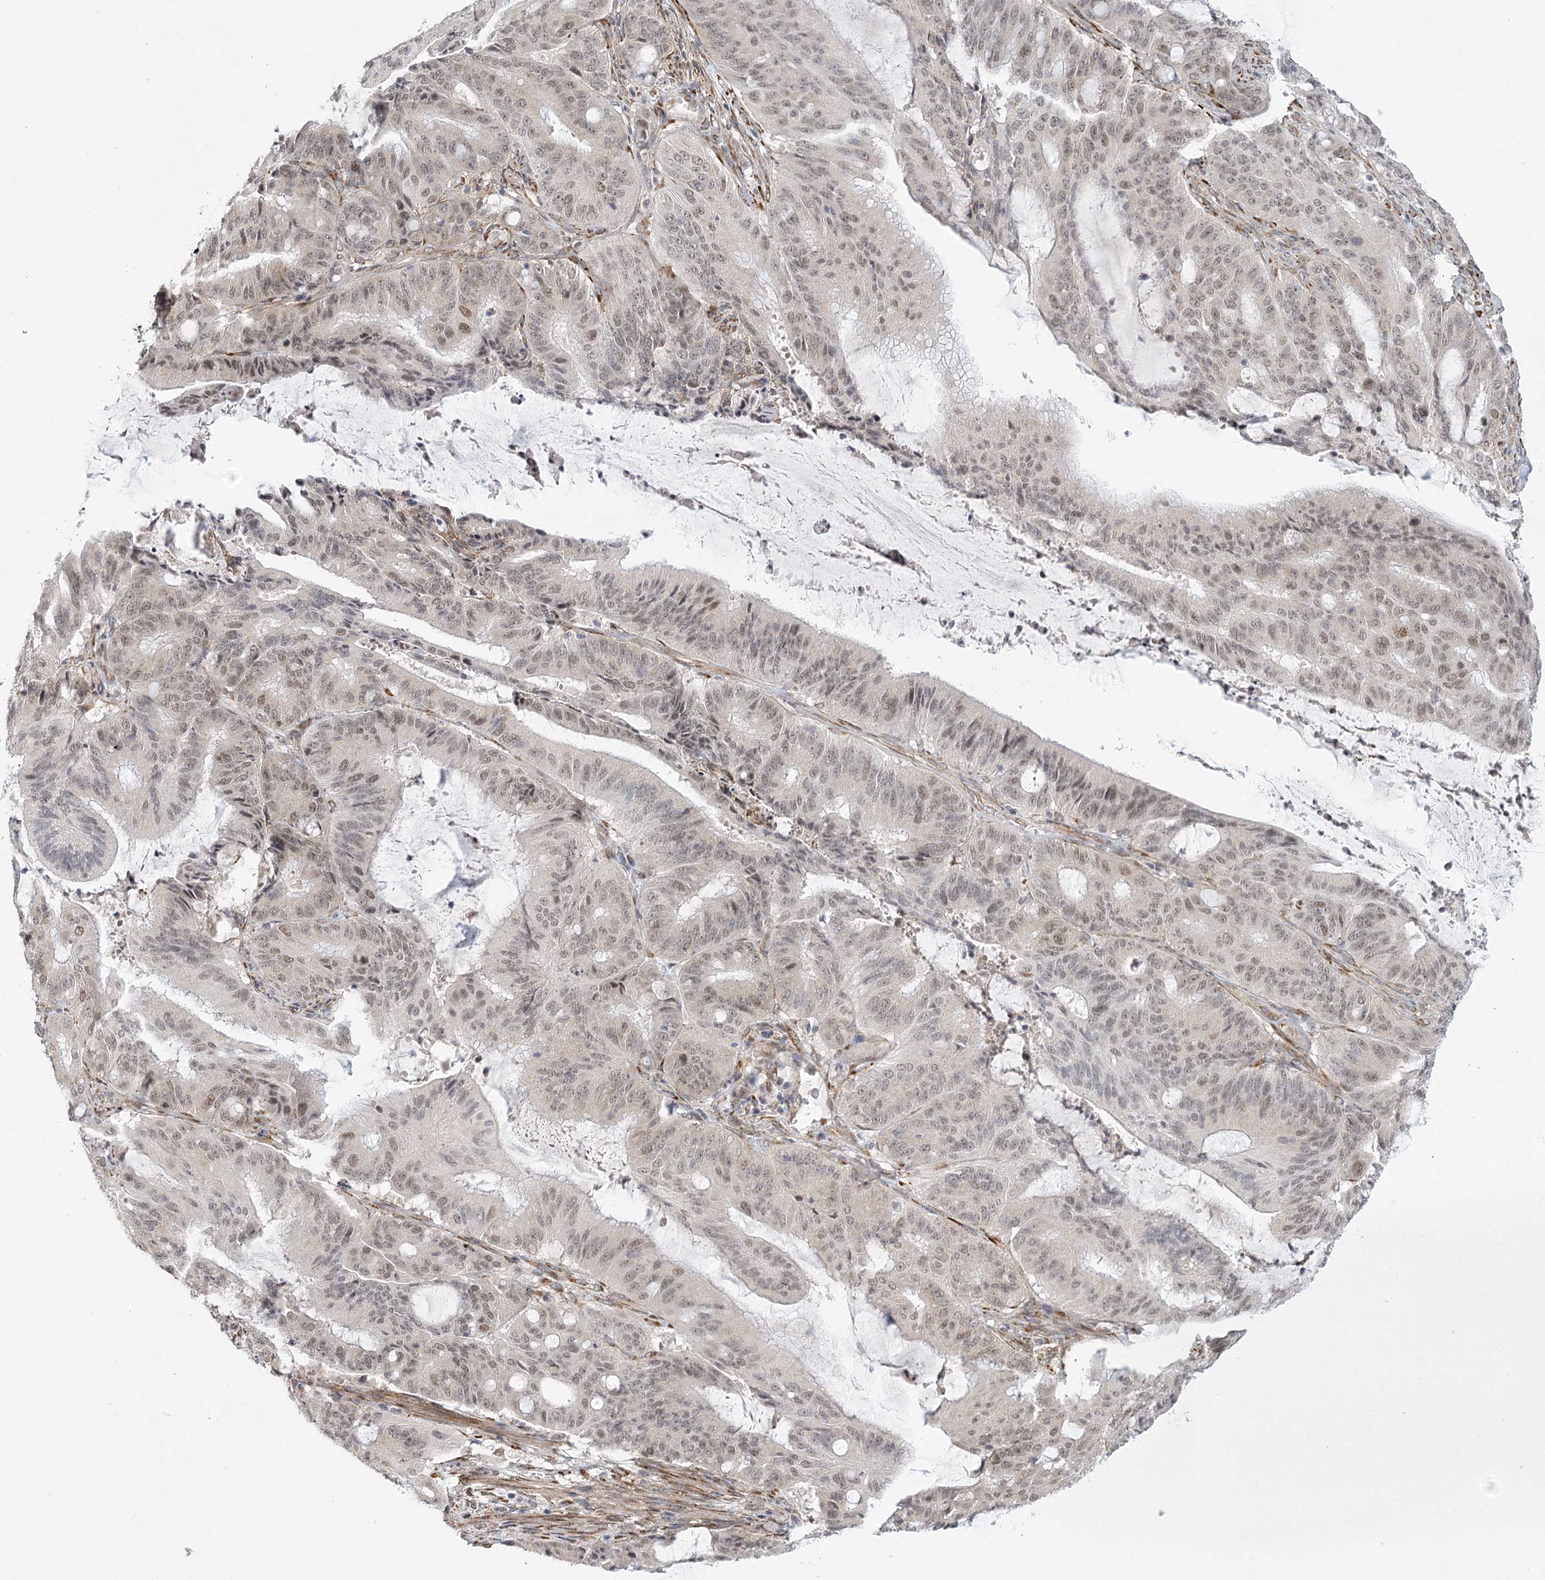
{"staining": {"intensity": "weak", "quantity": "25%-75%", "location": "nuclear"}, "tissue": "liver cancer", "cell_type": "Tumor cells", "image_type": "cancer", "snomed": [{"axis": "morphology", "description": "Normal tissue, NOS"}, {"axis": "morphology", "description": "Cholangiocarcinoma"}, {"axis": "topography", "description": "Liver"}, {"axis": "topography", "description": "Peripheral nerve tissue"}], "caption": "A photomicrograph of liver cancer (cholangiocarcinoma) stained for a protein displays weak nuclear brown staining in tumor cells. The staining is performed using DAB (3,3'-diaminobenzidine) brown chromogen to label protein expression. The nuclei are counter-stained blue using hematoxylin.", "gene": "MED28", "patient": {"sex": "female", "age": 73}}